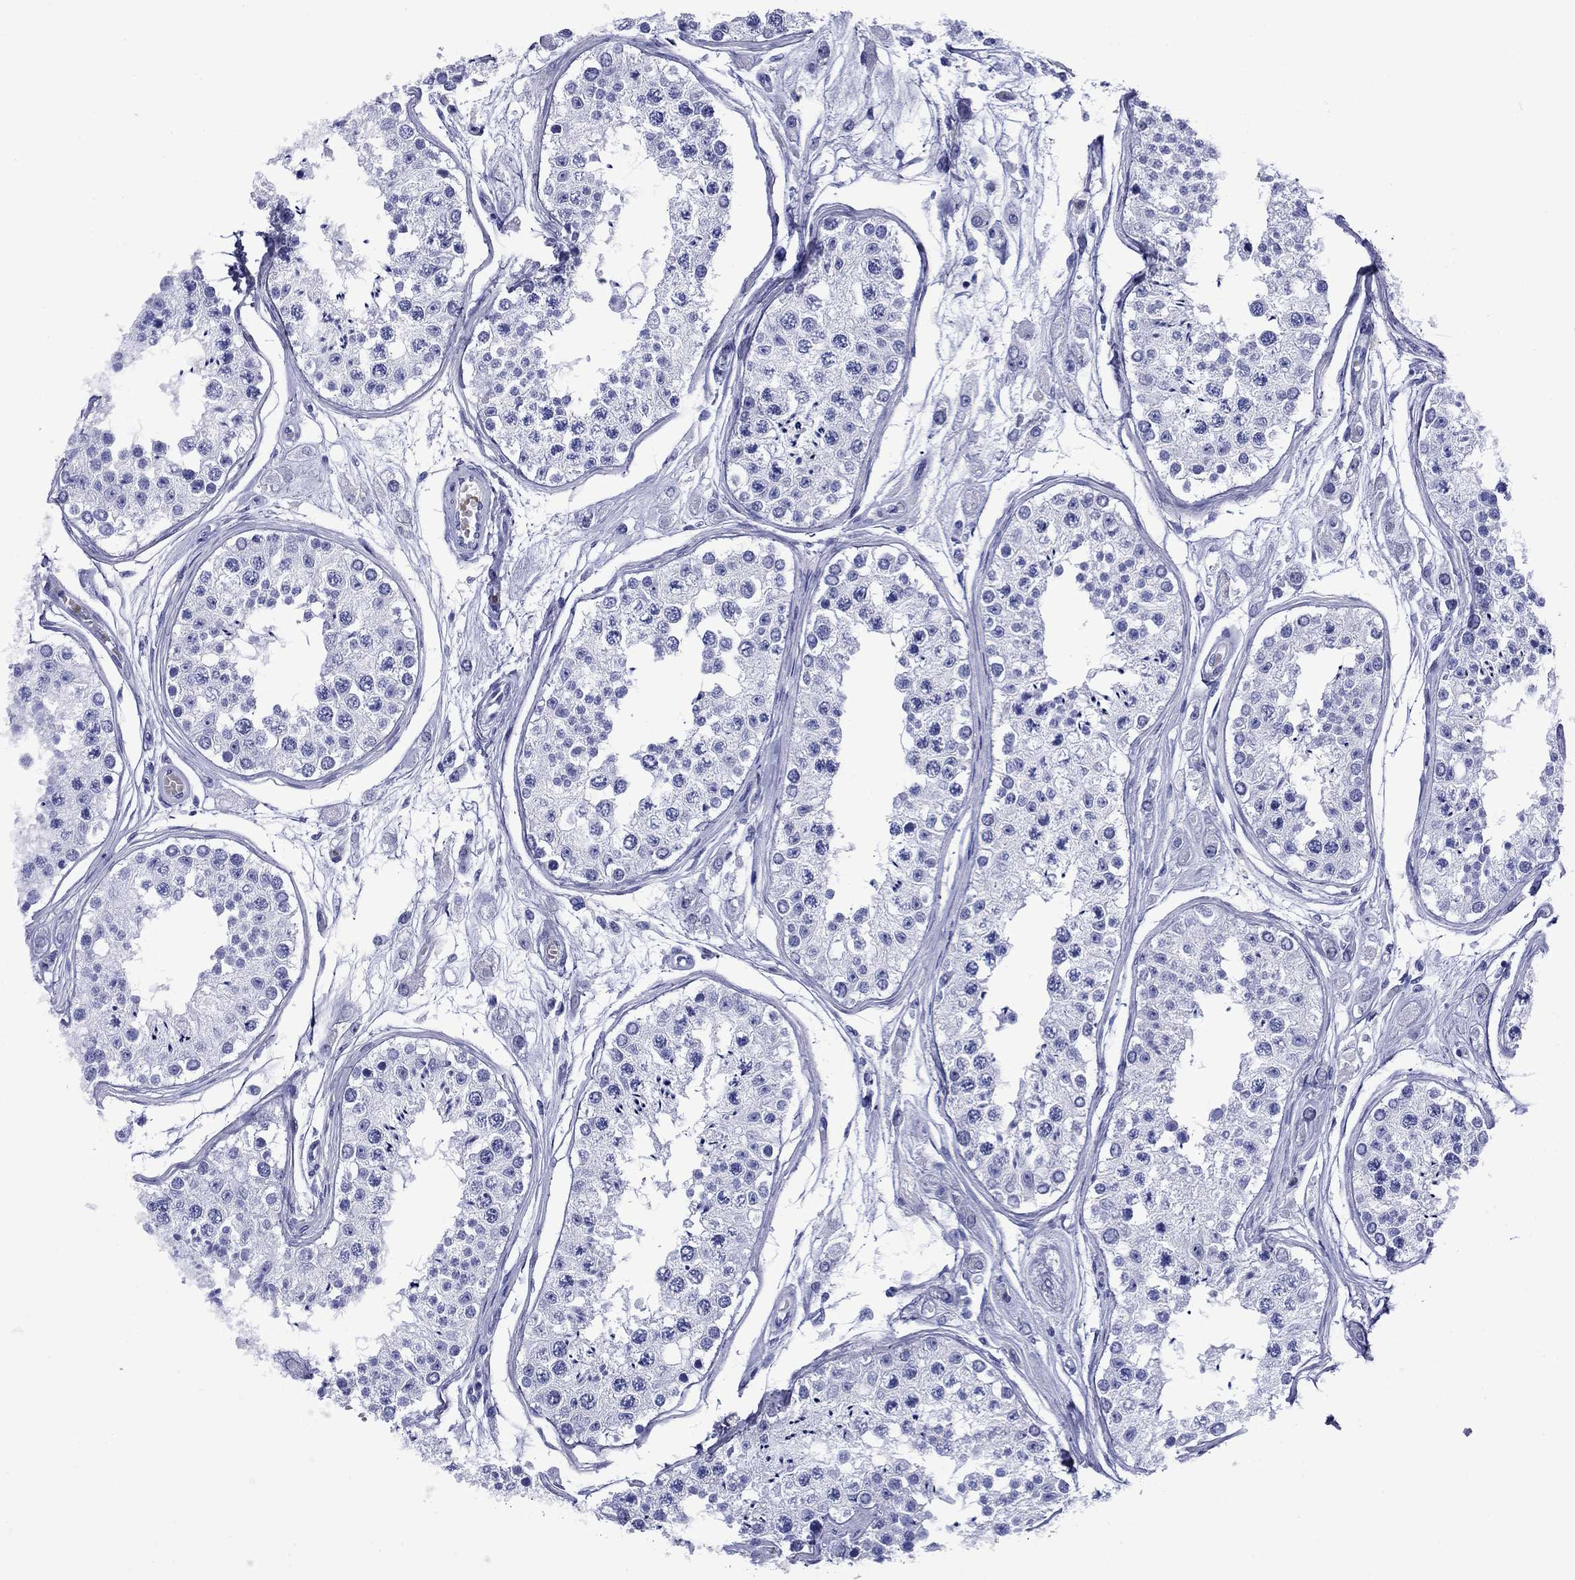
{"staining": {"intensity": "negative", "quantity": "none", "location": "none"}, "tissue": "testis", "cell_type": "Cells in seminiferous ducts", "image_type": "normal", "snomed": [{"axis": "morphology", "description": "Normal tissue, NOS"}, {"axis": "topography", "description": "Testis"}], "caption": "IHC of unremarkable testis displays no expression in cells in seminiferous ducts.", "gene": "ROM1", "patient": {"sex": "male", "age": 25}}